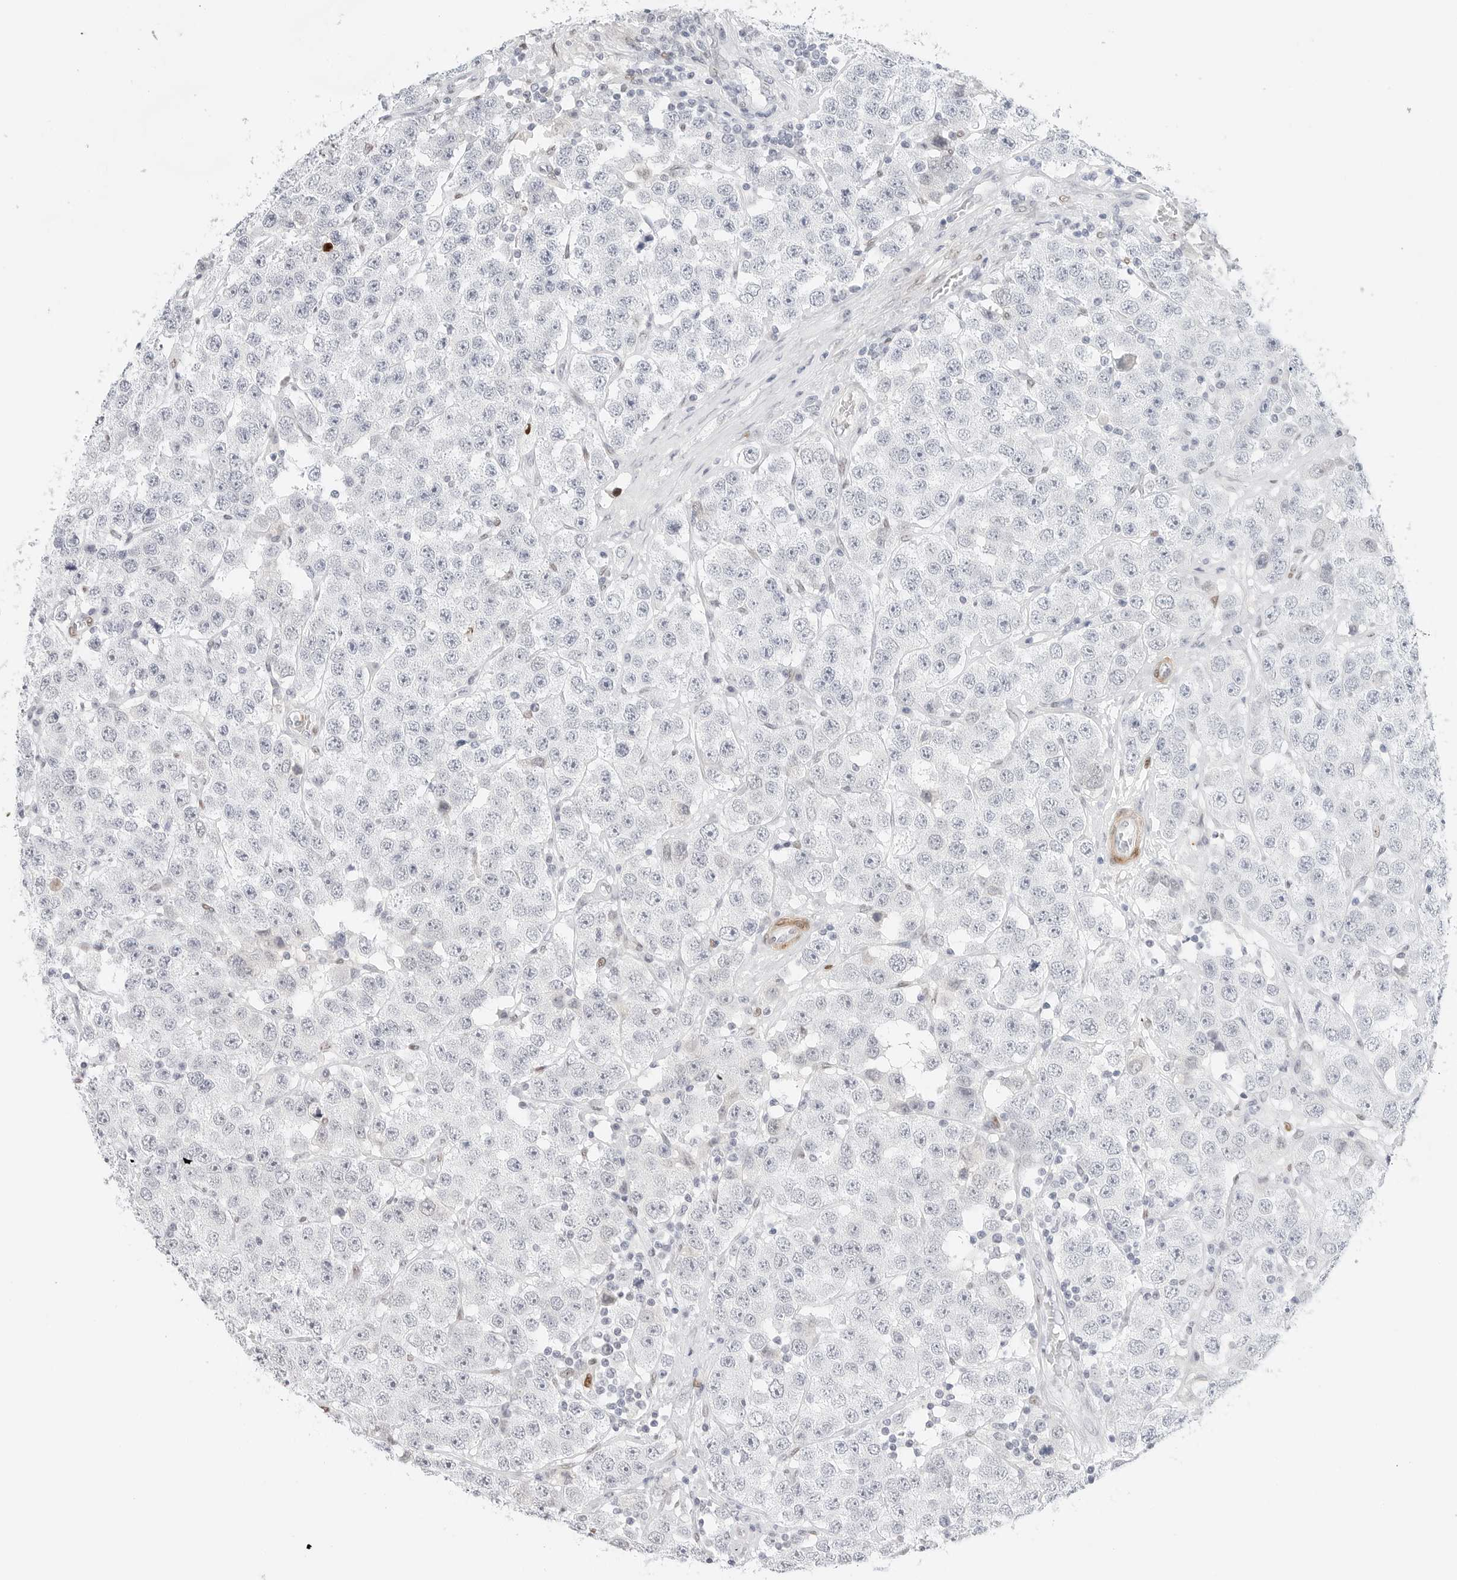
{"staining": {"intensity": "negative", "quantity": "none", "location": "none"}, "tissue": "testis cancer", "cell_type": "Tumor cells", "image_type": "cancer", "snomed": [{"axis": "morphology", "description": "Seminoma, NOS"}, {"axis": "topography", "description": "Testis"}], "caption": "Testis cancer (seminoma) was stained to show a protein in brown. There is no significant positivity in tumor cells.", "gene": "SPIDR", "patient": {"sex": "male", "age": 28}}